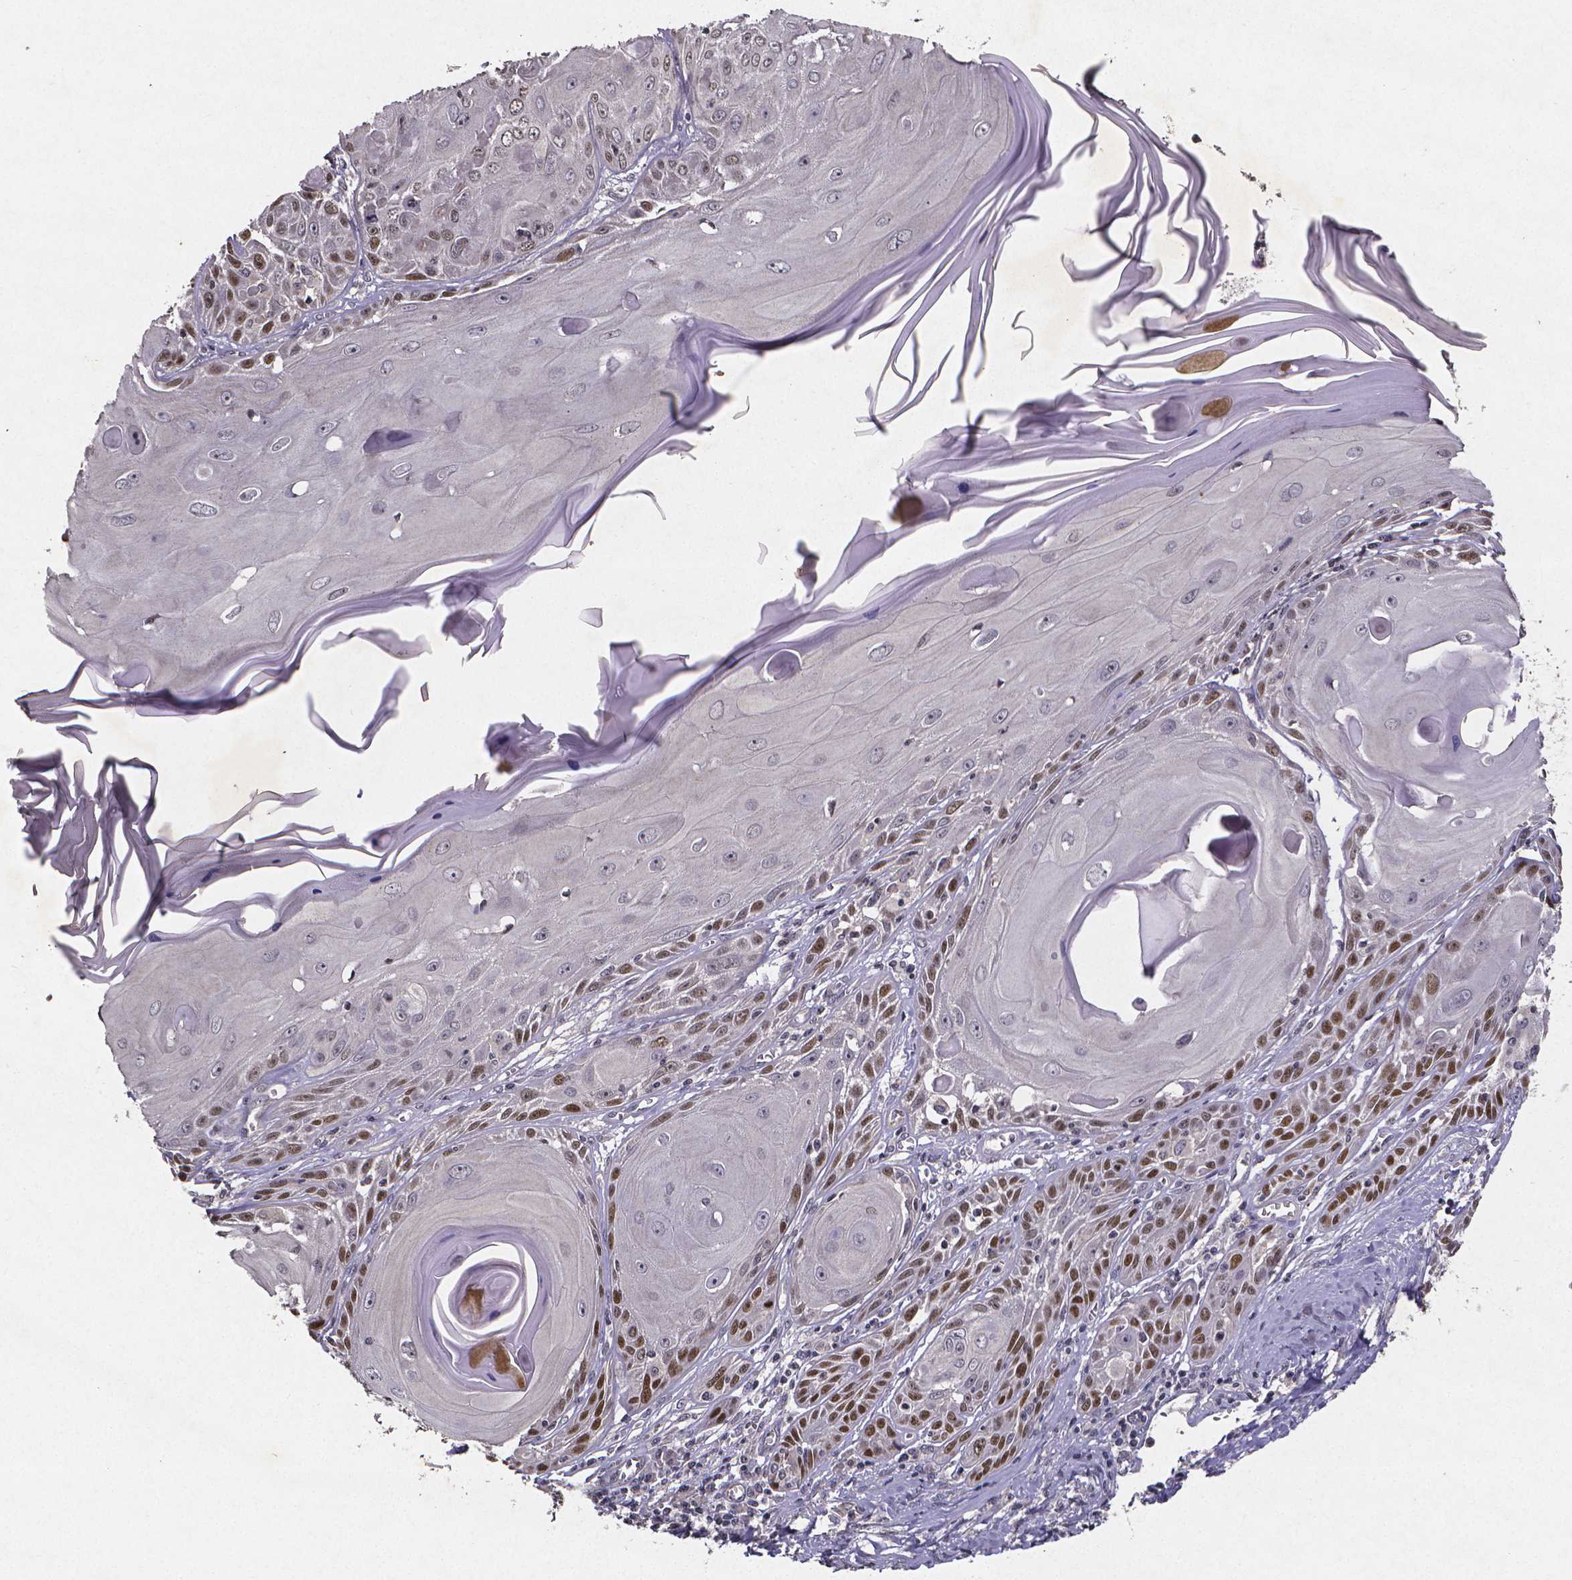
{"staining": {"intensity": "moderate", "quantity": "25%-75%", "location": "nuclear"}, "tissue": "skin cancer", "cell_type": "Tumor cells", "image_type": "cancer", "snomed": [{"axis": "morphology", "description": "Squamous cell carcinoma, NOS"}, {"axis": "topography", "description": "Skin"}, {"axis": "topography", "description": "Vulva"}], "caption": "Skin cancer (squamous cell carcinoma) stained with a brown dye displays moderate nuclear positive positivity in approximately 25%-75% of tumor cells.", "gene": "TP73", "patient": {"sex": "female", "age": 85}}